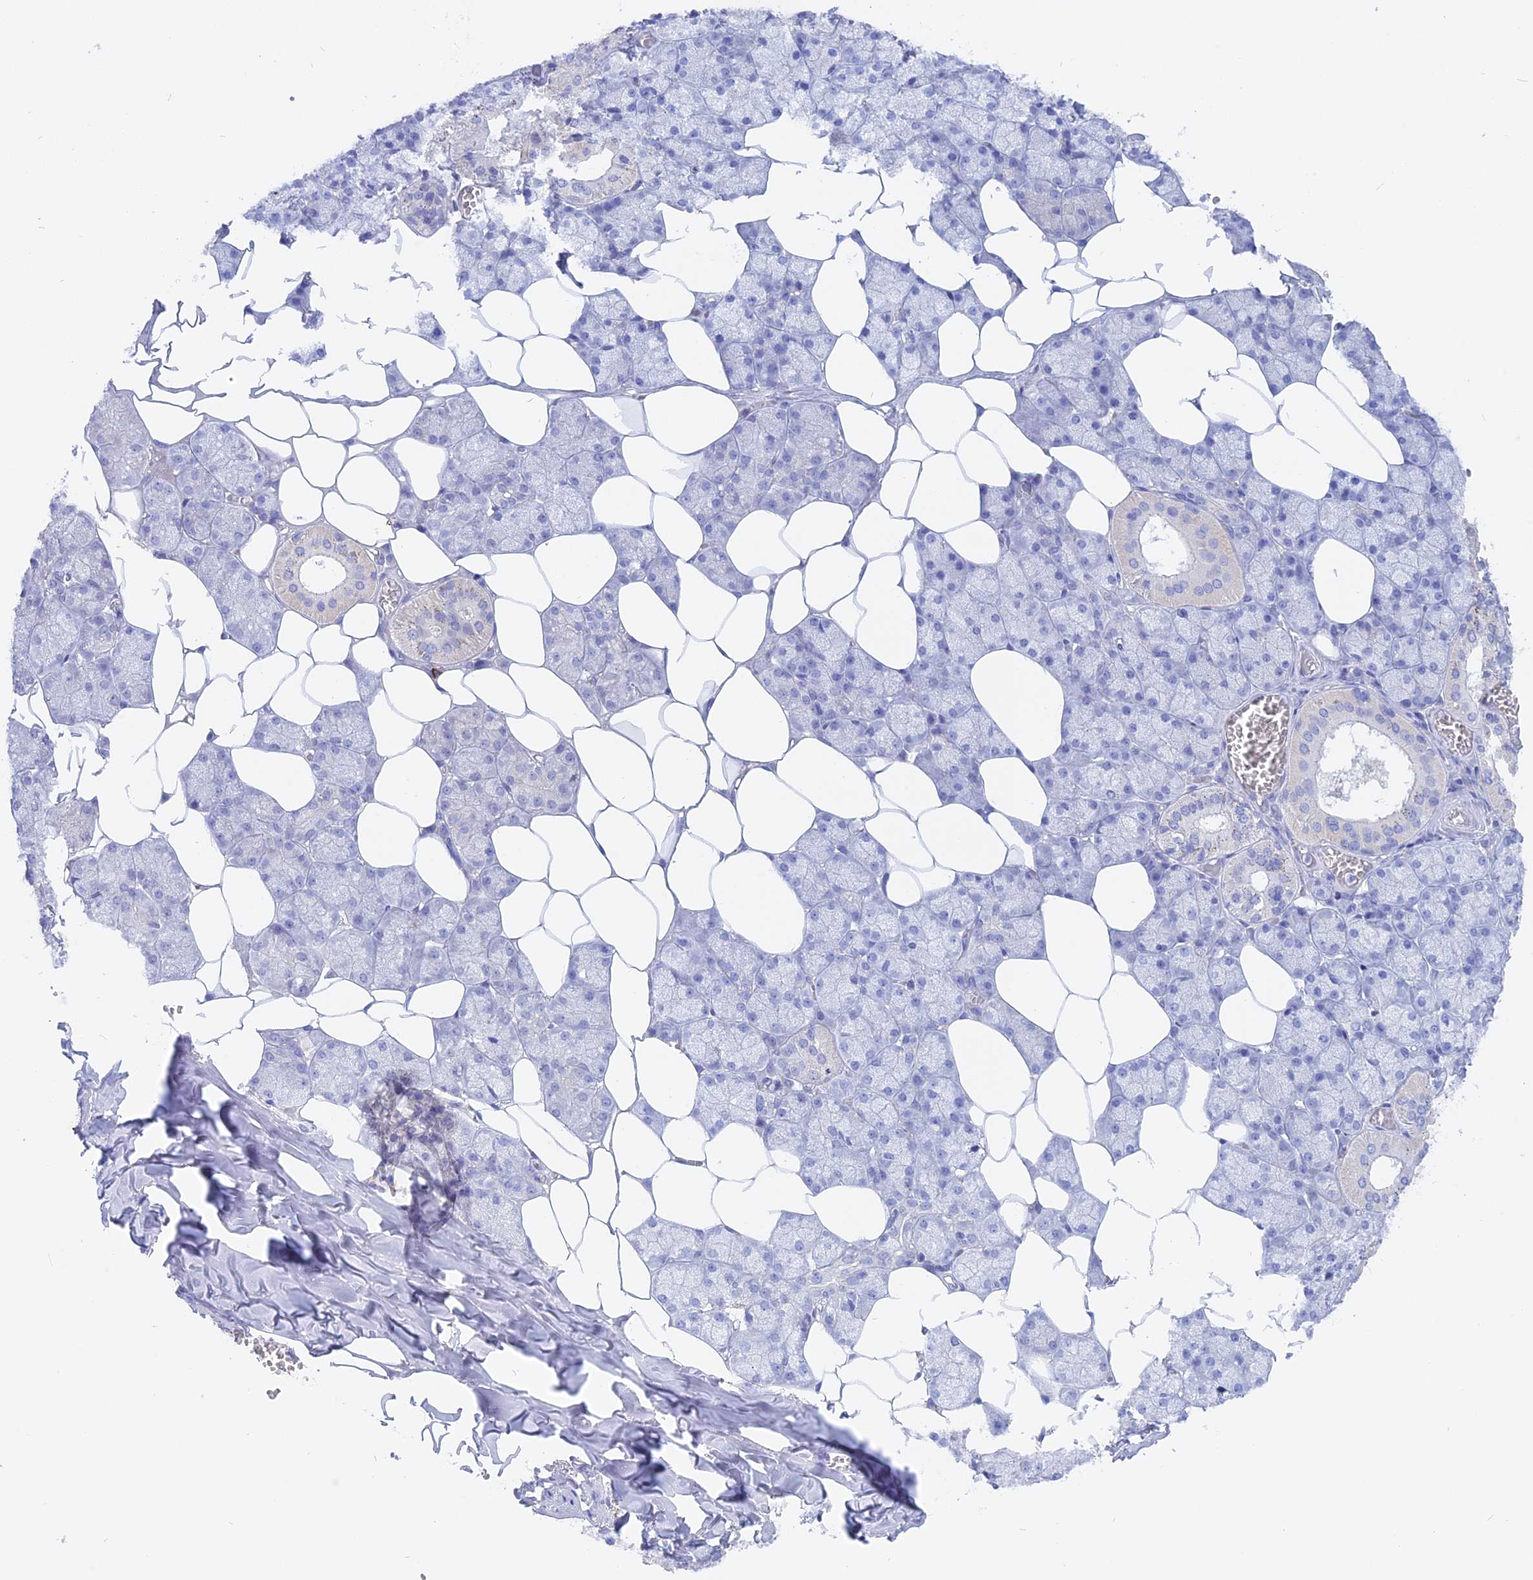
{"staining": {"intensity": "negative", "quantity": "none", "location": "none"}, "tissue": "salivary gland", "cell_type": "Glandular cells", "image_type": "normal", "snomed": [{"axis": "morphology", "description": "Normal tissue, NOS"}, {"axis": "topography", "description": "Salivary gland"}], "caption": "A micrograph of salivary gland stained for a protein displays no brown staining in glandular cells.", "gene": "ADGRA1", "patient": {"sex": "male", "age": 62}}